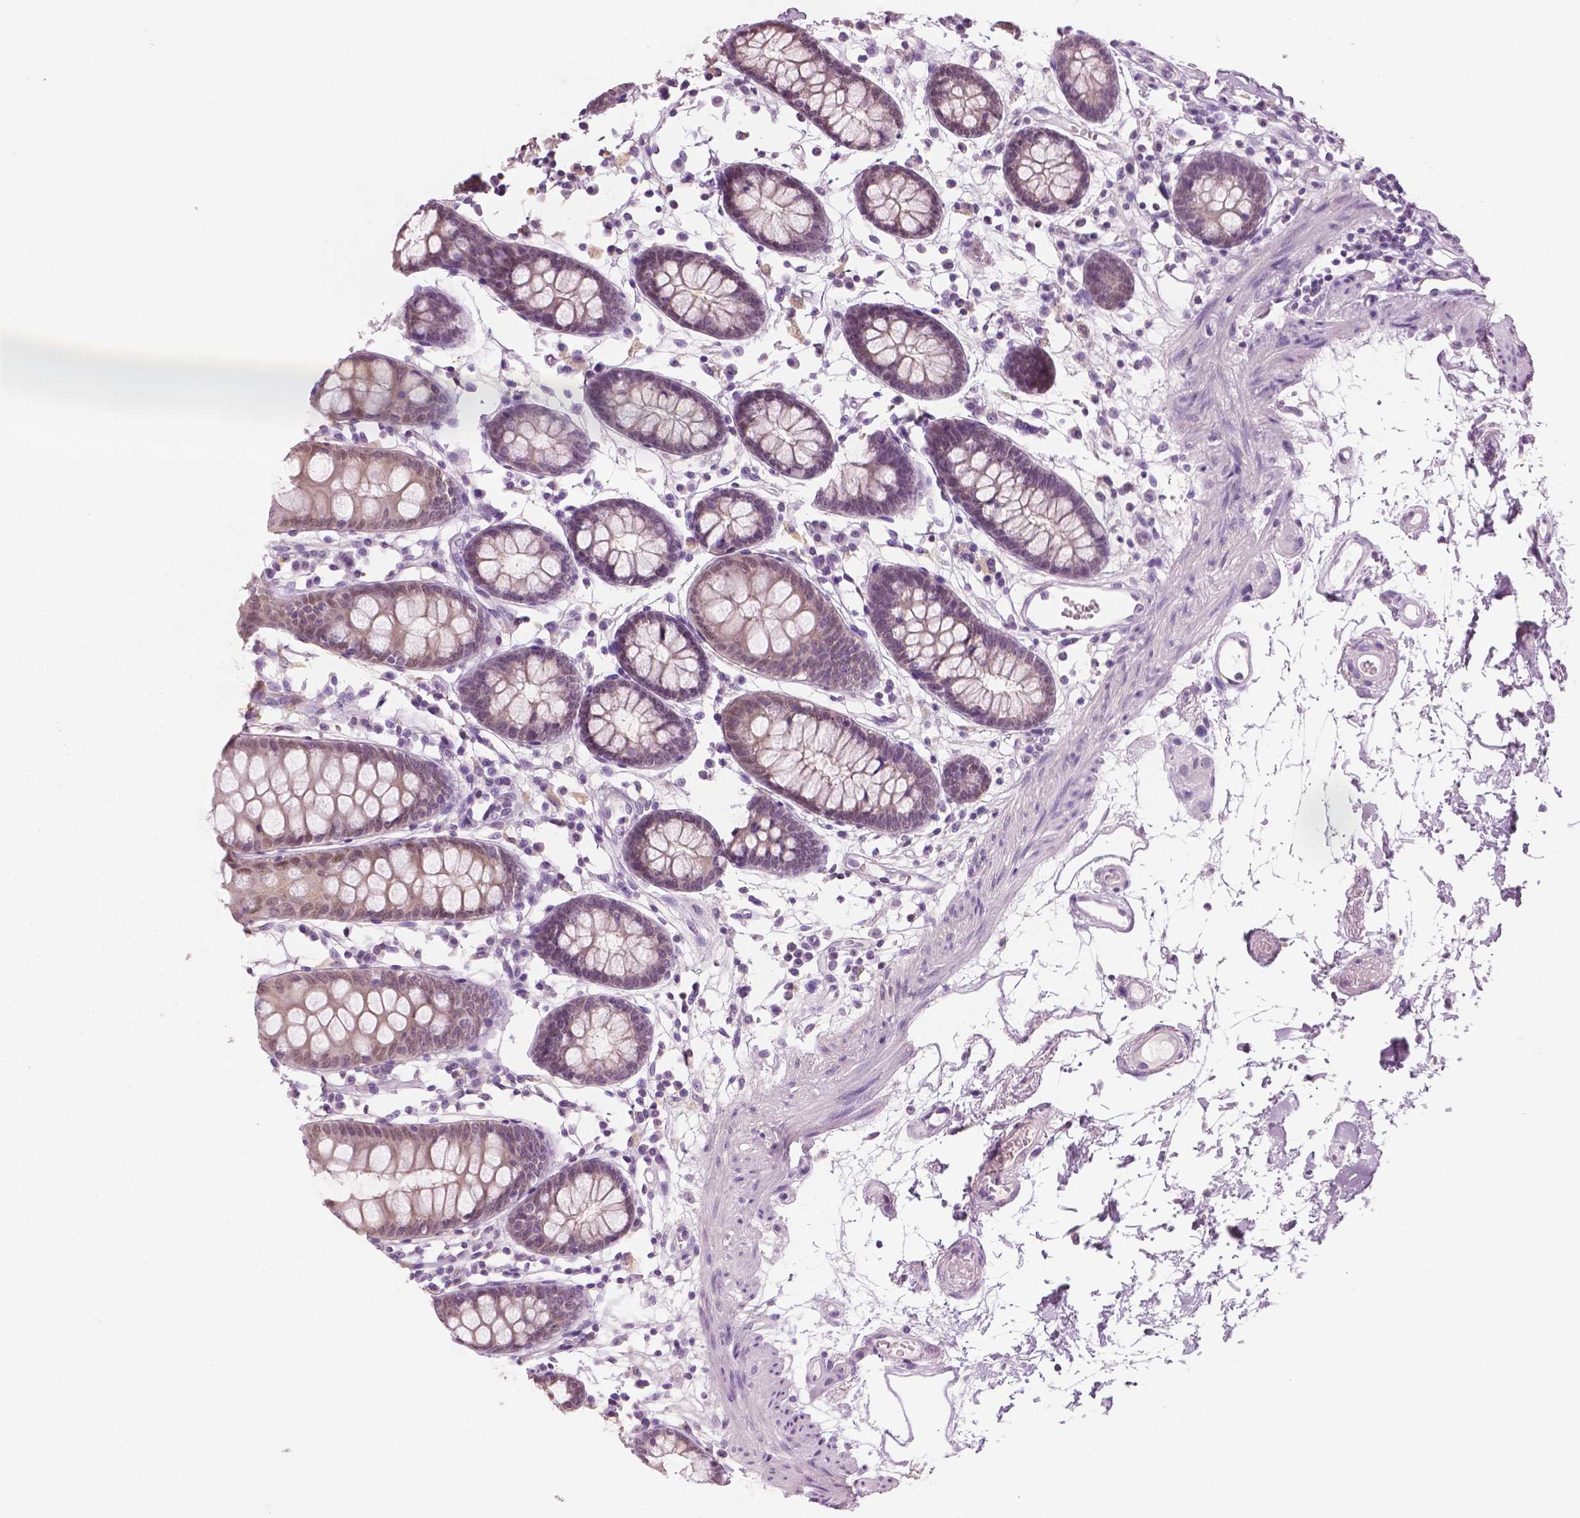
{"staining": {"intensity": "negative", "quantity": "none", "location": "none"}, "tissue": "colon", "cell_type": "Endothelial cells", "image_type": "normal", "snomed": [{"axis": "morphology", "description": "Normal tissue, NOS"}, {"axis": "topography", "description": "Colon"}], "caption": "An immunohistochemistry micrograph of benign colon is shown. There is no staining in endothelial cells of colon.", "gene": "GALM", "patient": {"sex": "female", "age": 84}}